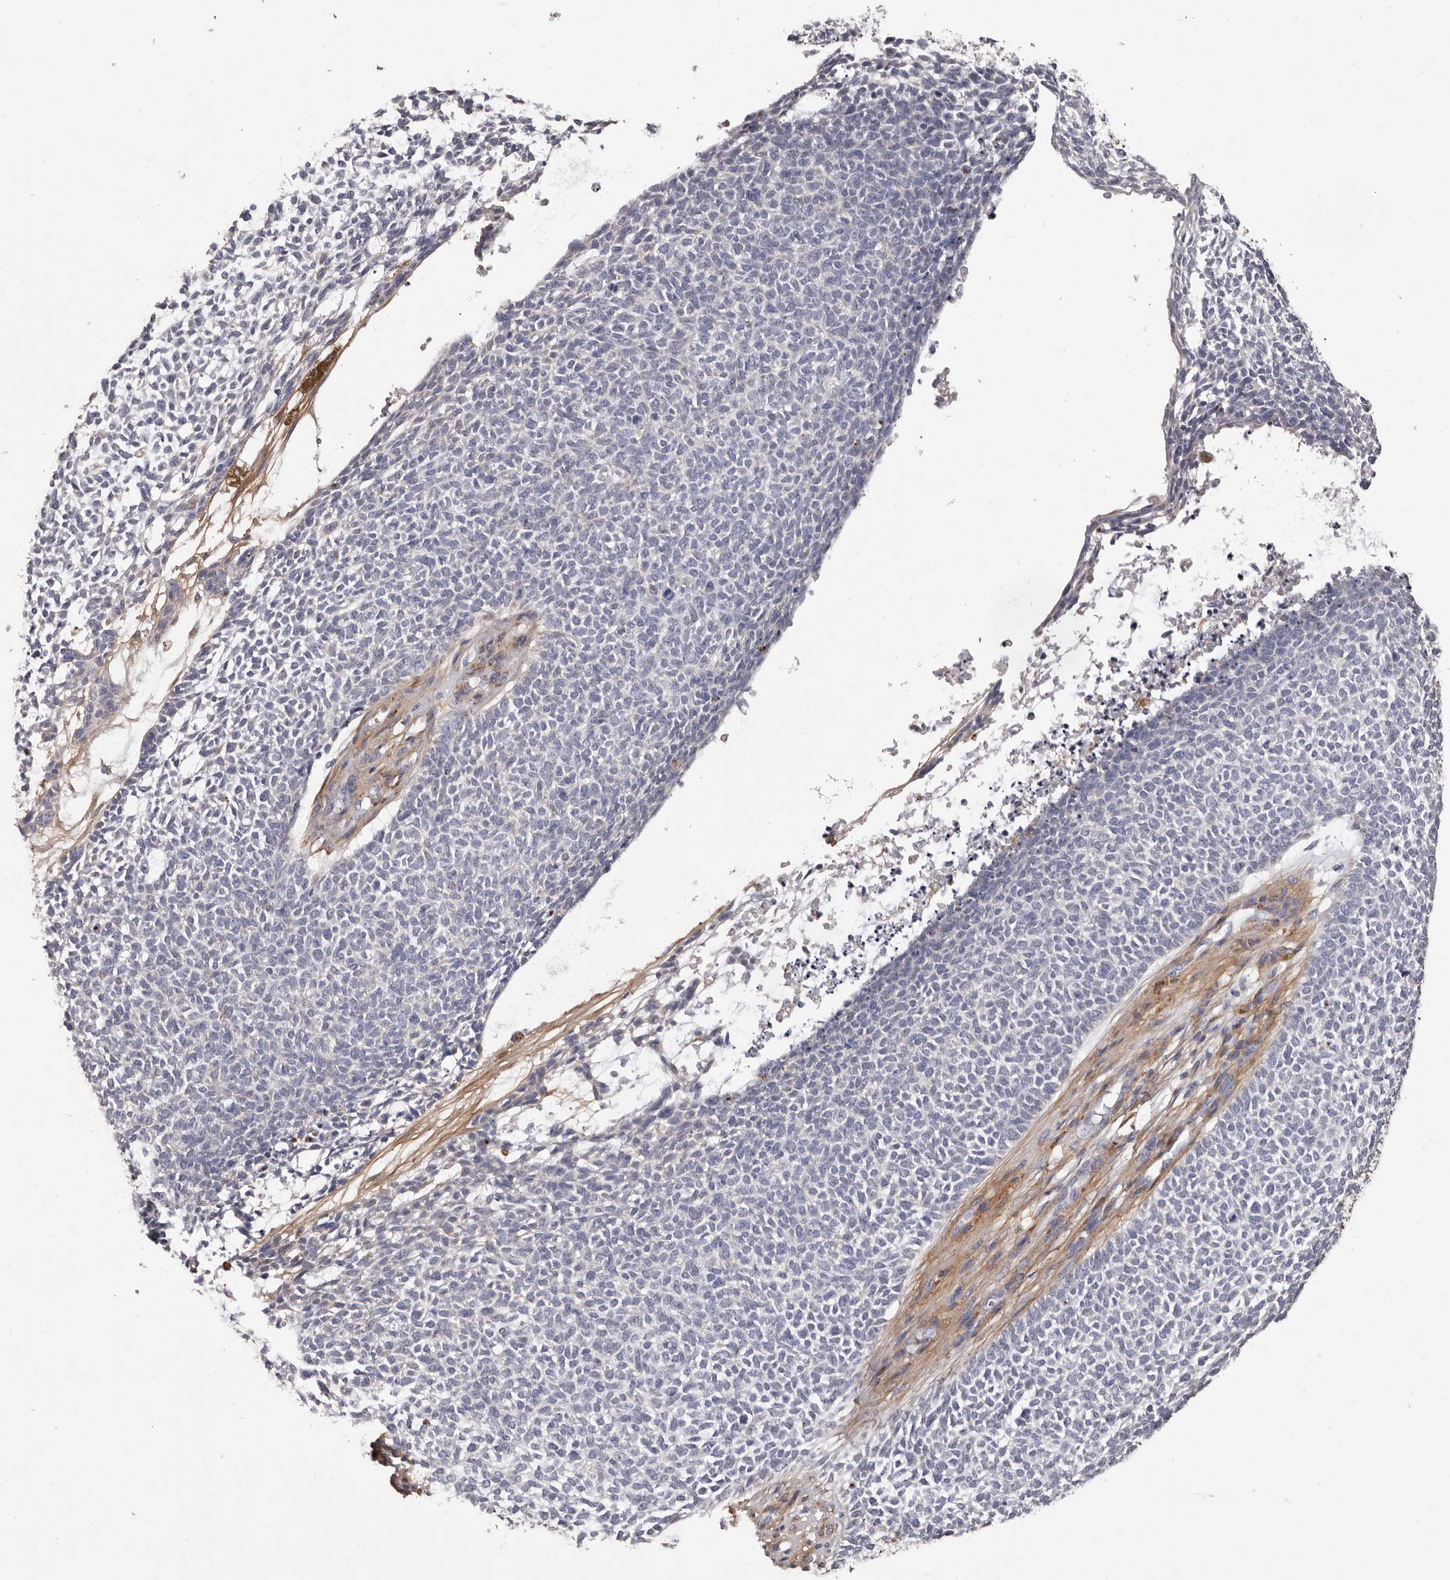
{"staining": {"intensity": "negative", "quantity": "none", "location": "none"}, "tissue": "skin cancer", "cell_type": "Tumor cells", "image_type": "cancer", "snomed": [{"axis": "morphology", "description": "Basal cell carcinoma"}, {"axis": "topography", "description": "Skin"}], "caption": "Skin cancer was stained to show a protein in brown. There is no significant positivity in tumor cells. (DAB (3,3'-diaminobenzidine) immunohistochemistry visualized using brightfield microscopy, high magnification).", "gene": "COL6A1", "patient": {"sex": "female", "age": 84}}